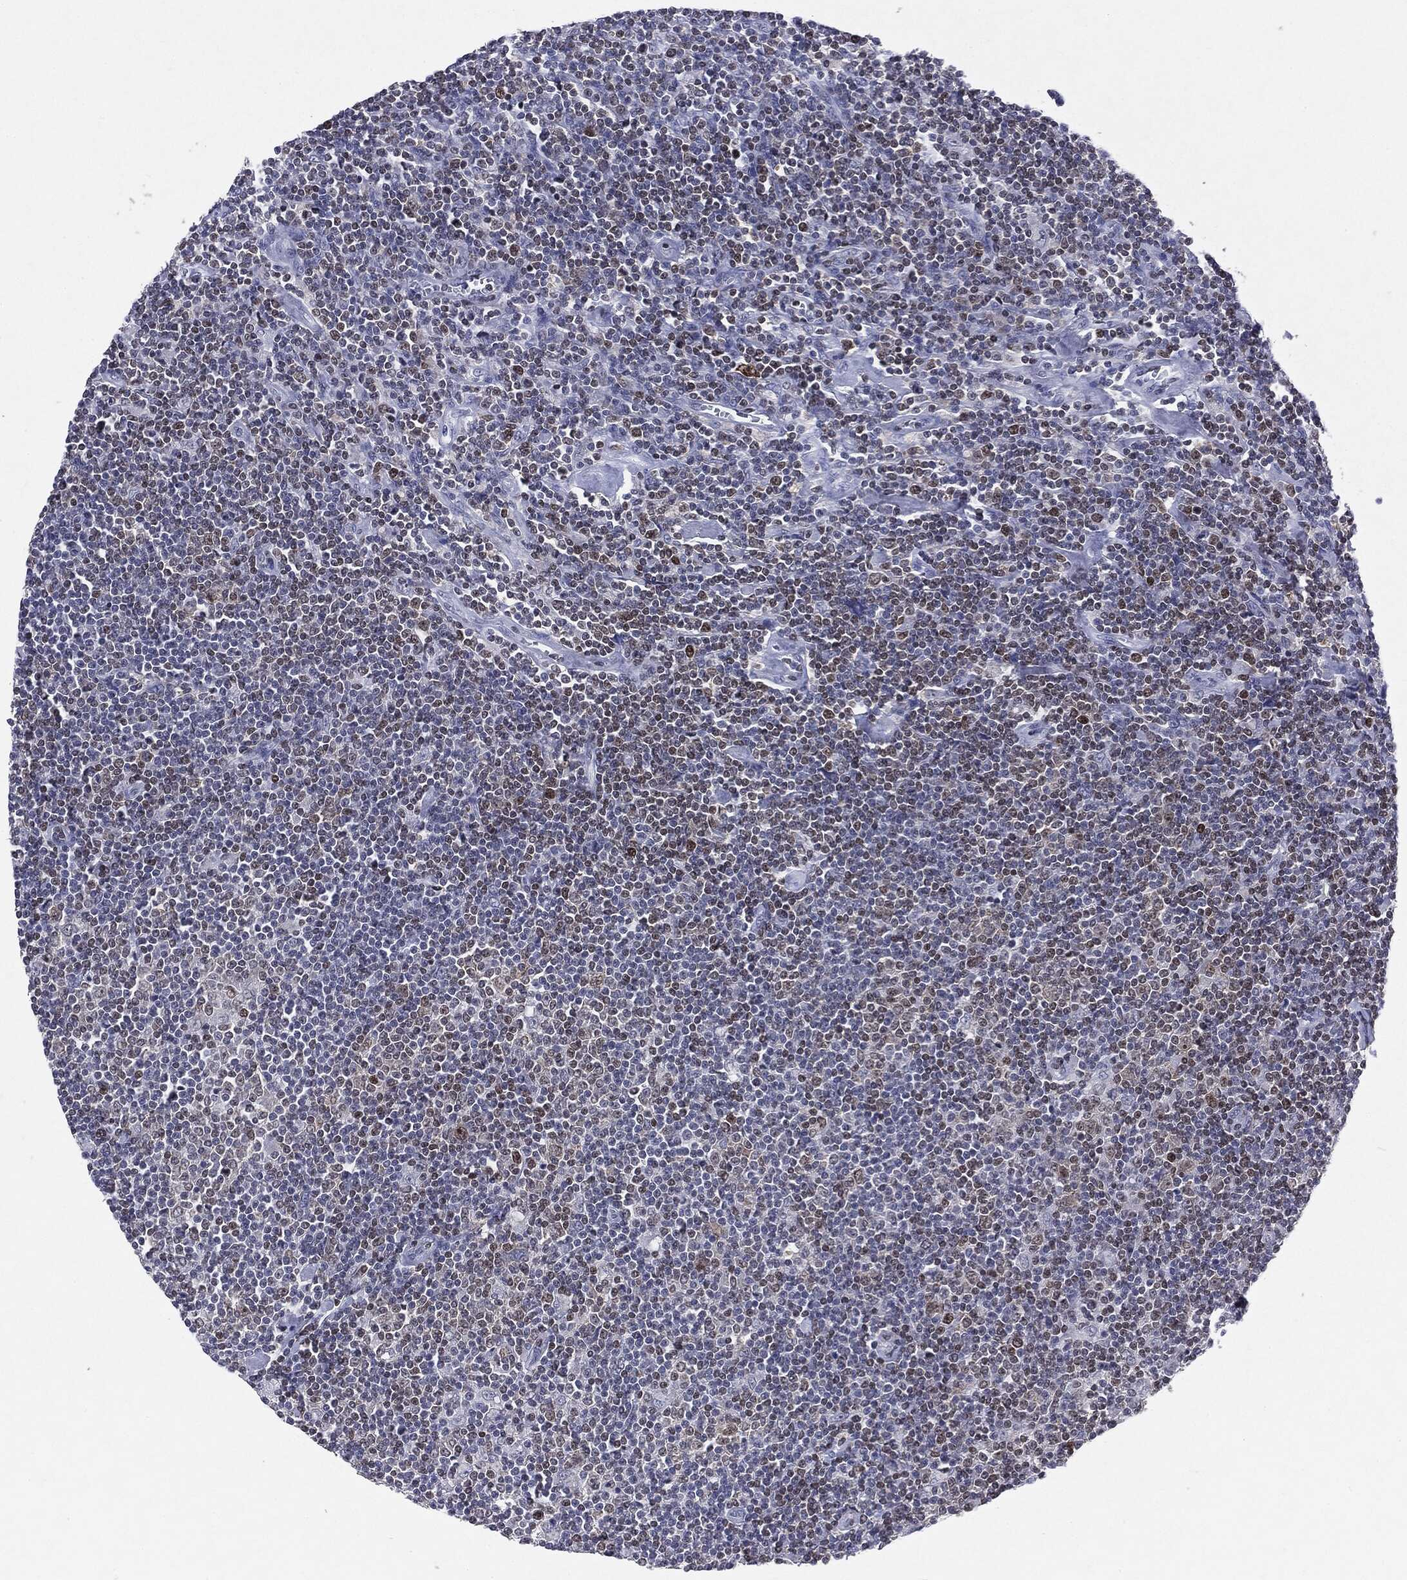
{"staining": {"intensity": "moderate", "quantity": "<25%", "location": "nuclear"}, "tissue": "lymphoma", "cell_type": "Tumor cells", "image_type": "cancer", "snomed": [{"axis": "morphology", "description": "Hodgkin's disease, NOS"}, {"axis": "topography", "description": "Lymph node"}], "caption": "Lymphoma stained for a protein exhibits moderate nuclear positivity in tumor cells.", "gene": "KIF2C", "patient": {"sex": "male", "age": 40}}